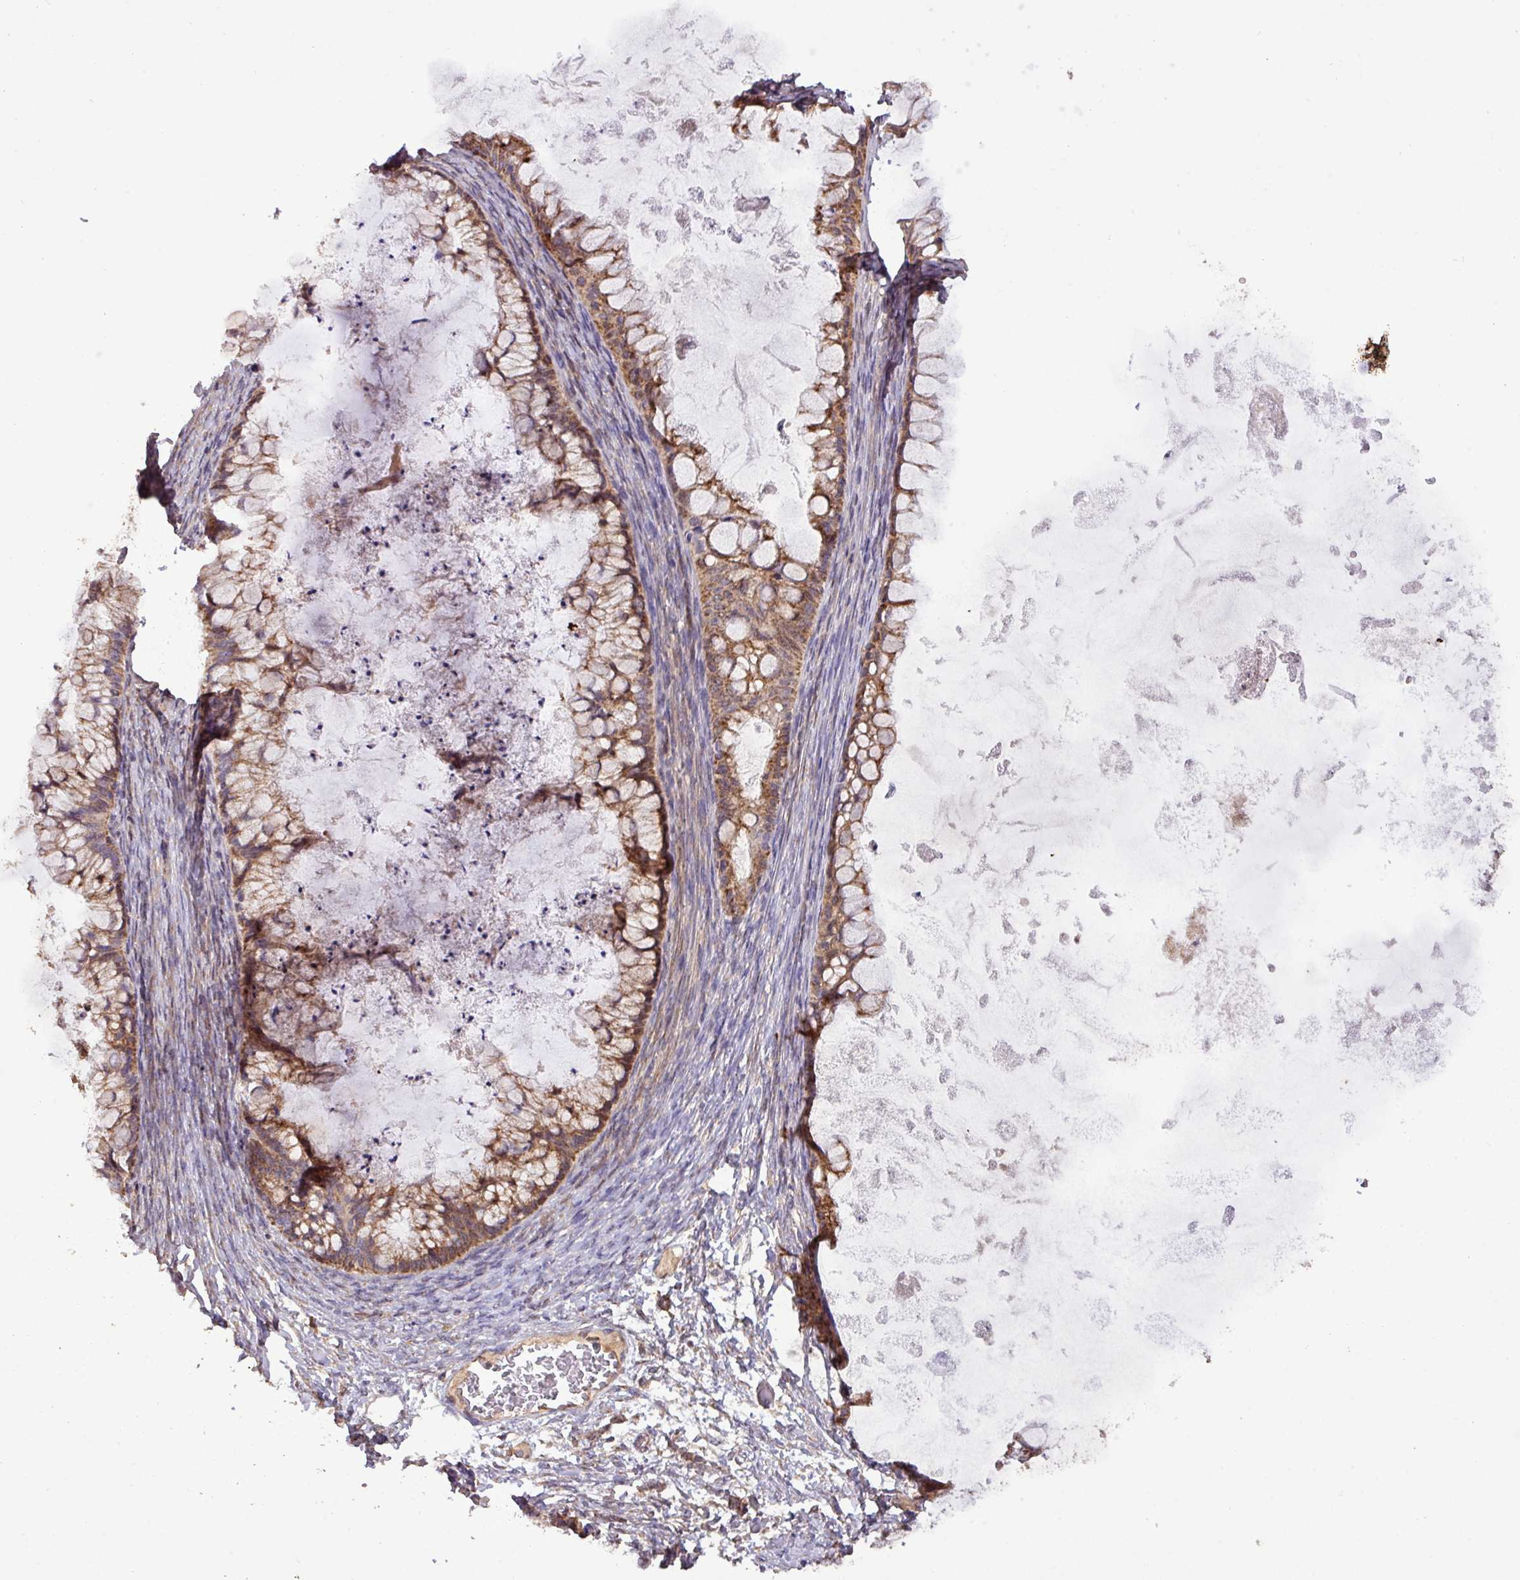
{"staining": {"intensity": "moderate", "quantity": ">75%", "location": "cytoplasmic/membranous"}, "tissue": "ovarian cancer", "cell_type": "Tumor cells", "image_type": "cancer", "snomed": [{"axis": "morphology", "description": "Cystadenocarcinoma, mucinous, NOS"}, {"axis": "topography", "description": "Ovary"}], "caption": "Moderate cytoplasmic/membranous staining is identified in about >75% of tumor cells in ovarian mucinous cystadenocarcinoma. Nuclei are stained in blue.", "gene": "YPEL3", "patient": {"sex": "female", "age": 35}}